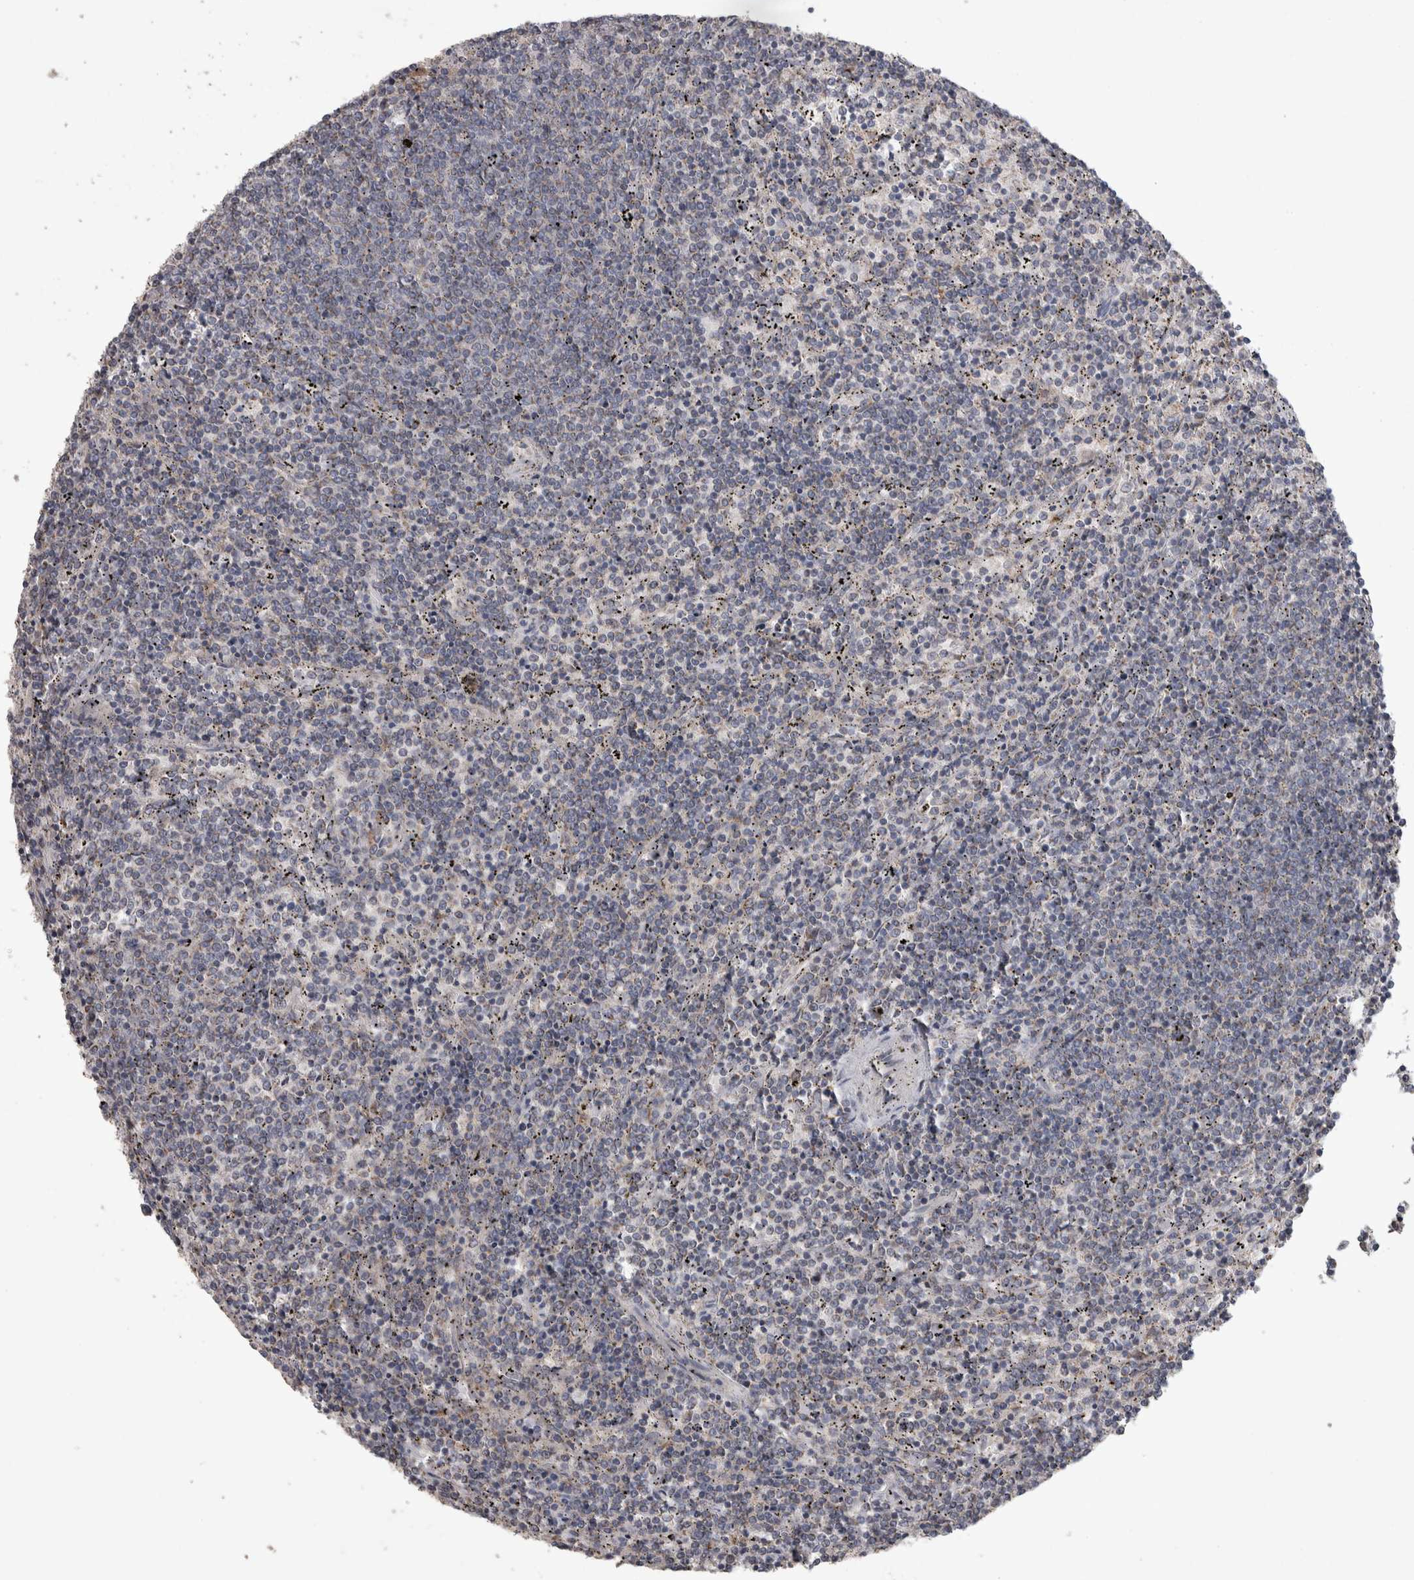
{"staining": {"intensity": "negative", "quantity": "none", "location": "none"}, "tissue": "lymphoma", "cell_type": "Tumor cells", "image_type": "cancer", "snomed": [{"axis": "morphology", "description": "Malignant lymphoma, non-Hodgkin's type, Low grade"}, {"axis": "topography", "description": "Spleen"}], "caption": "This is a photomicrograph of immunohistochemistry staining of low-grade malignant lymphoma, non-Hodgkin's type, which shows no positivity in tumor cells.", "gene": "SCO1", "patient": {"sex": "female", "age": 50}}